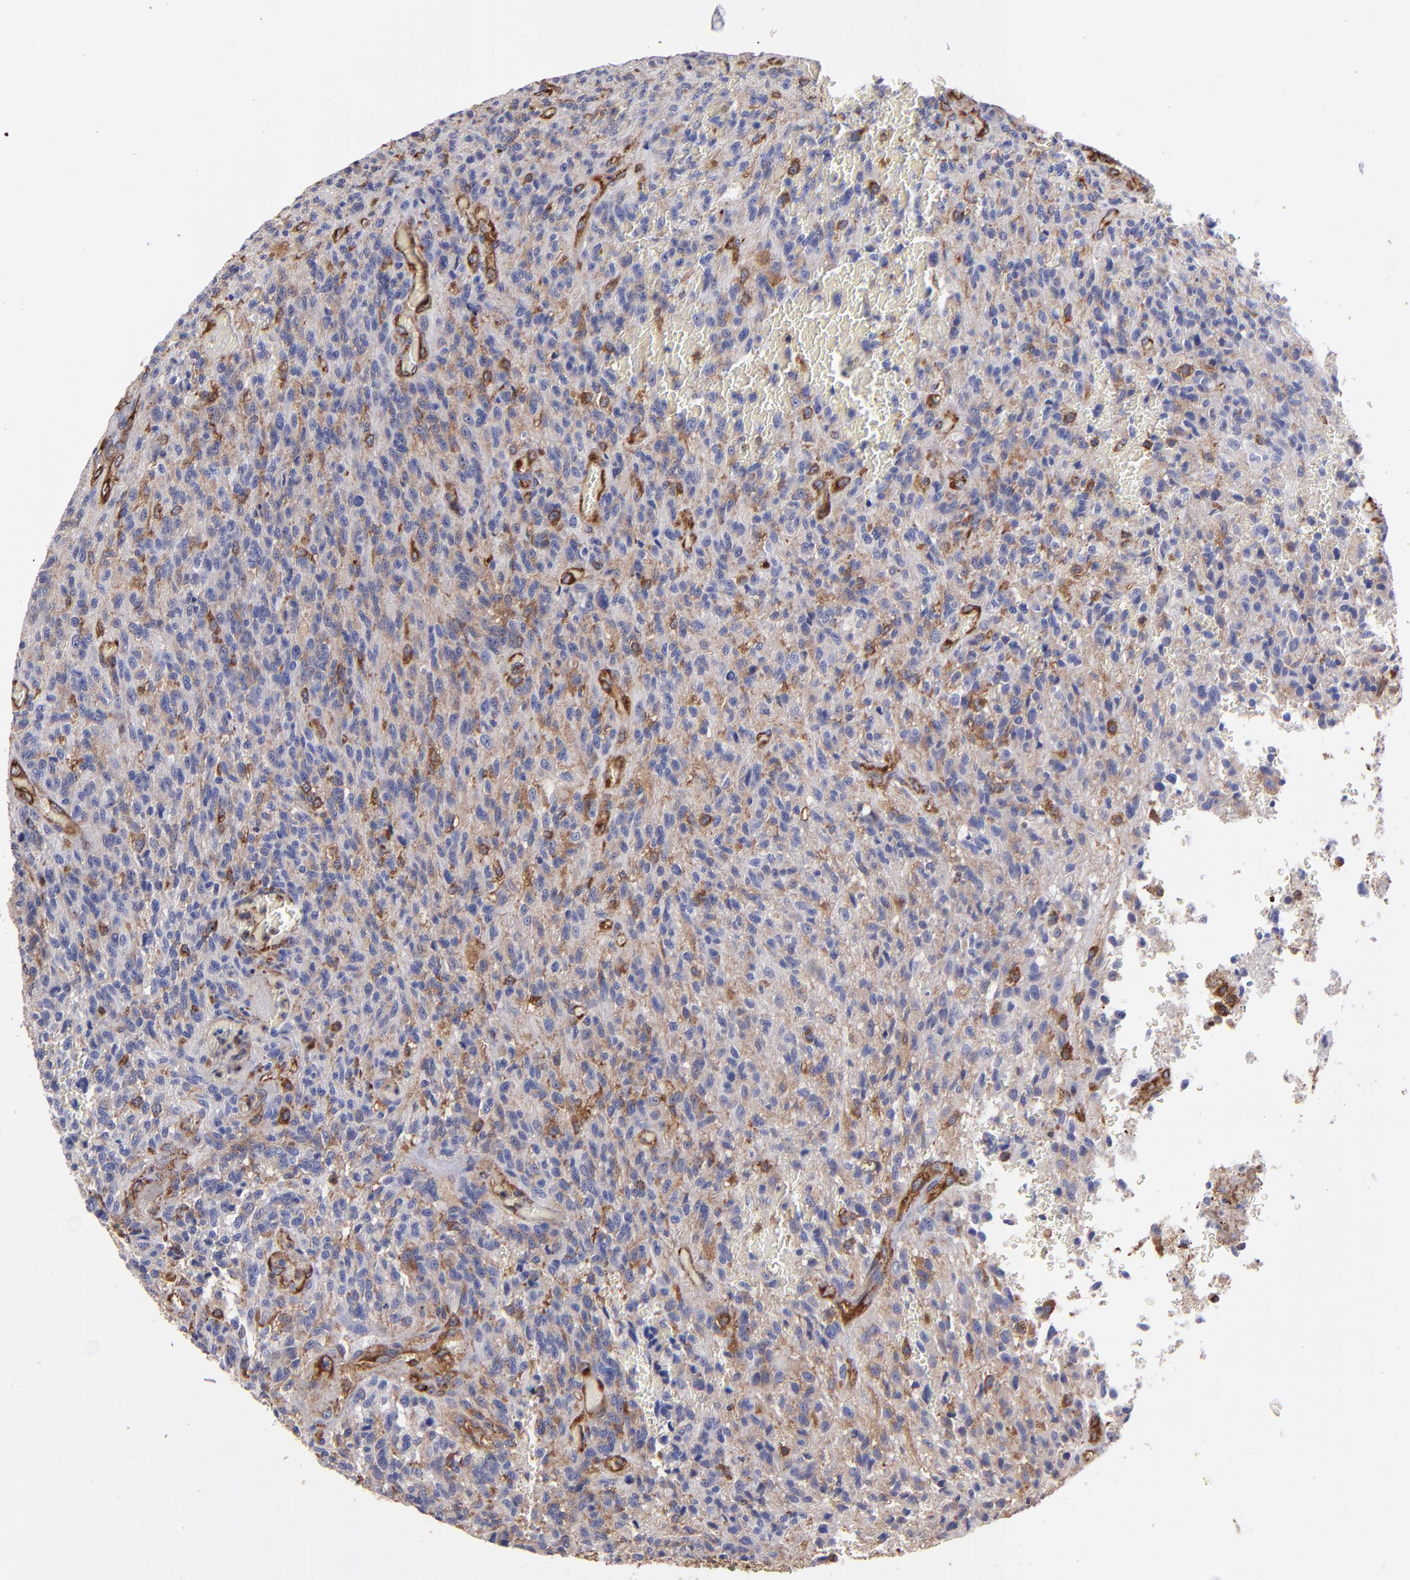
{"staining": {"intensity": "strong", "quantity": "<25%", "location": "cytoplasmic/membranous"}, "tissue": "glioma", "cell_type": "Tumor cells", "image_type": "cancer", "snomed": [{"axis": "morphology", "description": "Normal tissue, NOS"}, {"axis": "morphology", "description": "Glioma, malignant, High grade"}, {"axis": "topography", "description": "Cerebral cortex"}], "caption": "IHC staining of high-grade glioma (malignant), which shows medium levels of strong cytoplasmic/membranous staining in approximately <25% of tumor cells indicating strong cytoplasmic/membranous protein staining. The staining was performed using DAB (3,3'-diaminobenzidine) (brown) for protein detection and nuclei were counterstained in hematoxylin (blue).", "gene": "MVP", "patient": {"sex": "male", "age": 56}}